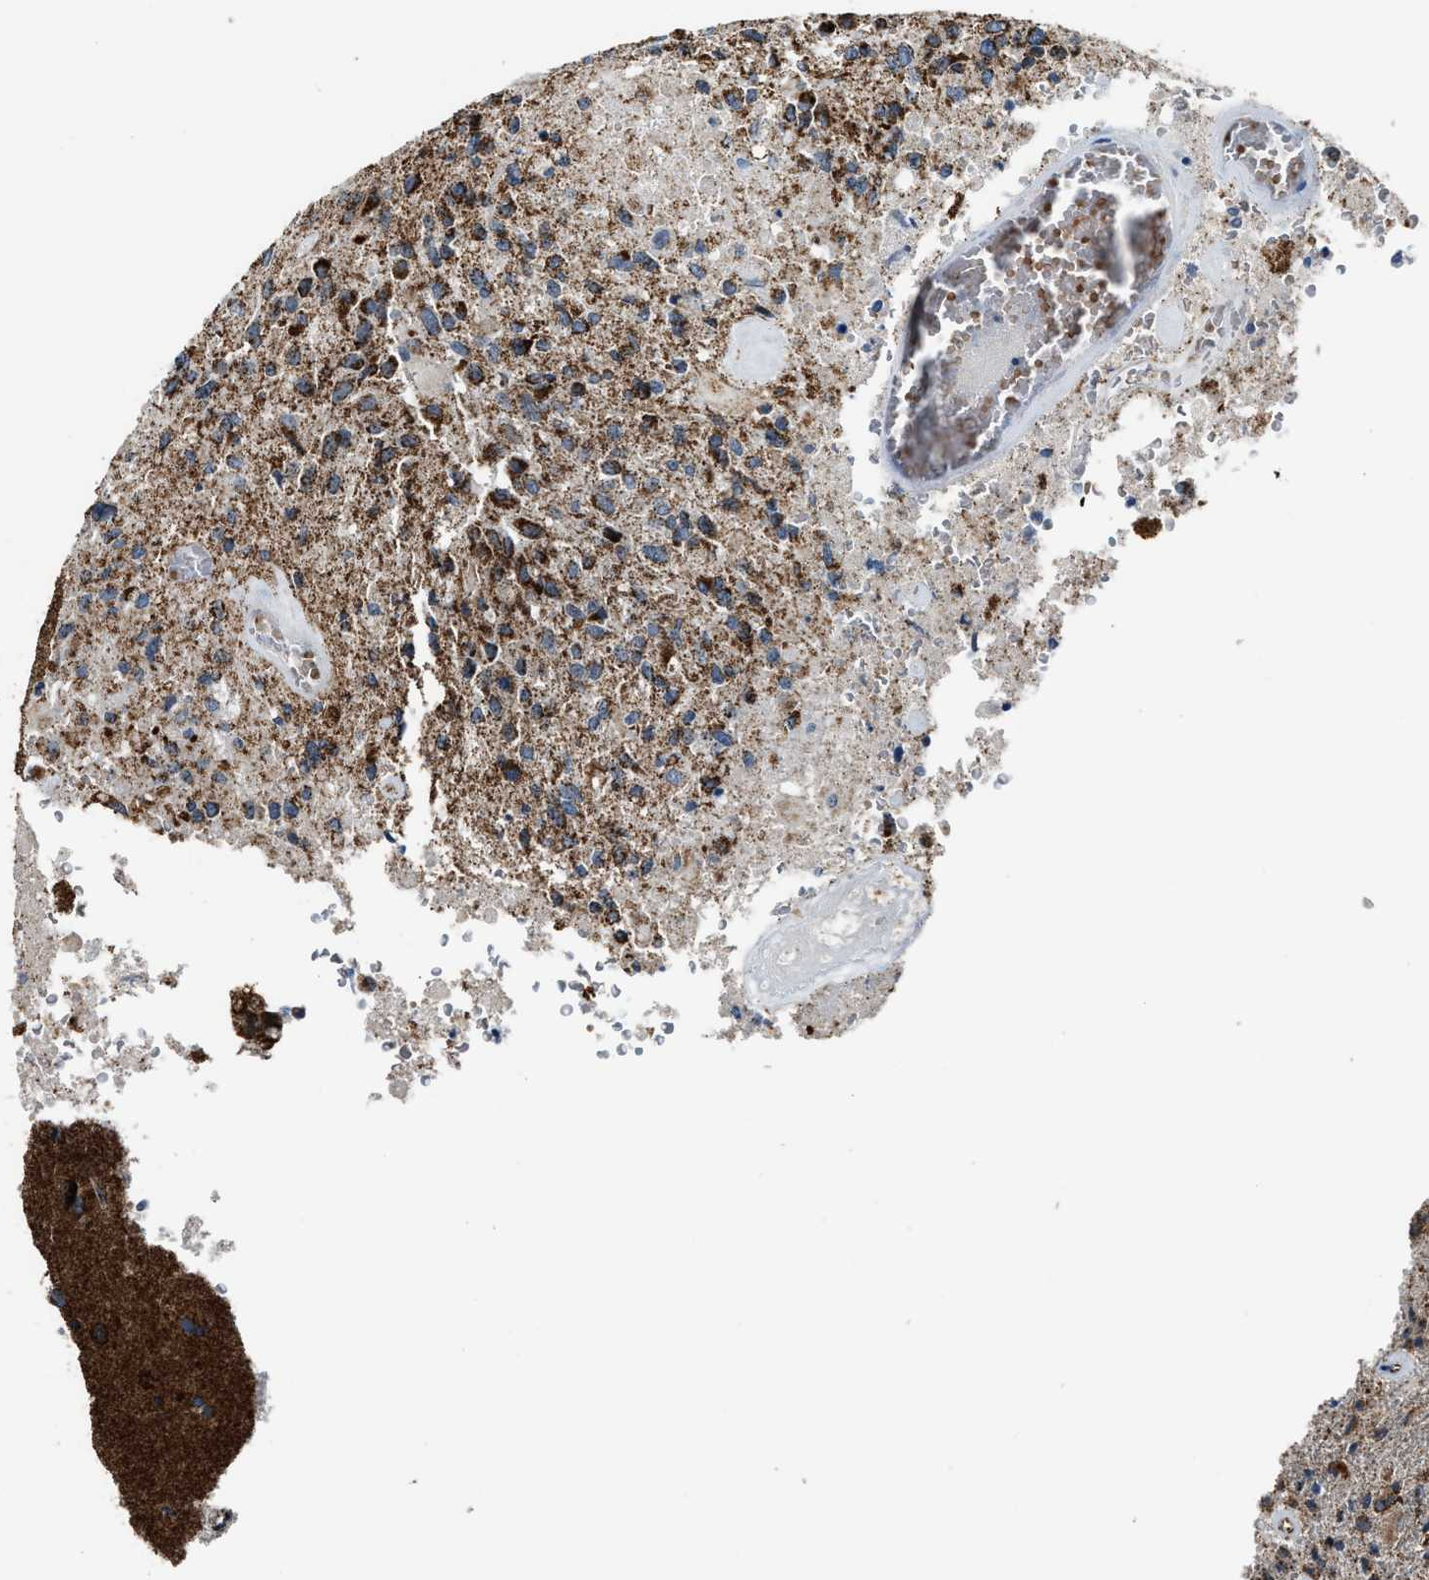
{"staining": {"intensity": "strong", "quantity": ">75%", "location": "cytoplasmic/membranous"}, "tissue": "glioma", "cell_type": "Tumor cells", "image_type": "cancer", "snomed": [{"axis": "morphology", "description": "Normal tissue, NOS"}, {"axis": "morphology", "description": "Glioma, malignant, High grade"}, {"axis": "topography", "description": "Cerebral cortex"}], "caption": "High-power microscopy captured an IHC photomicrograph of malignant glioma (high-grade), revealing strong cytoplasmic/membranous positivity in about >75% of tumor cells.", "gene": "CHN2", "patient": {"sex": "male", "age": 77}}